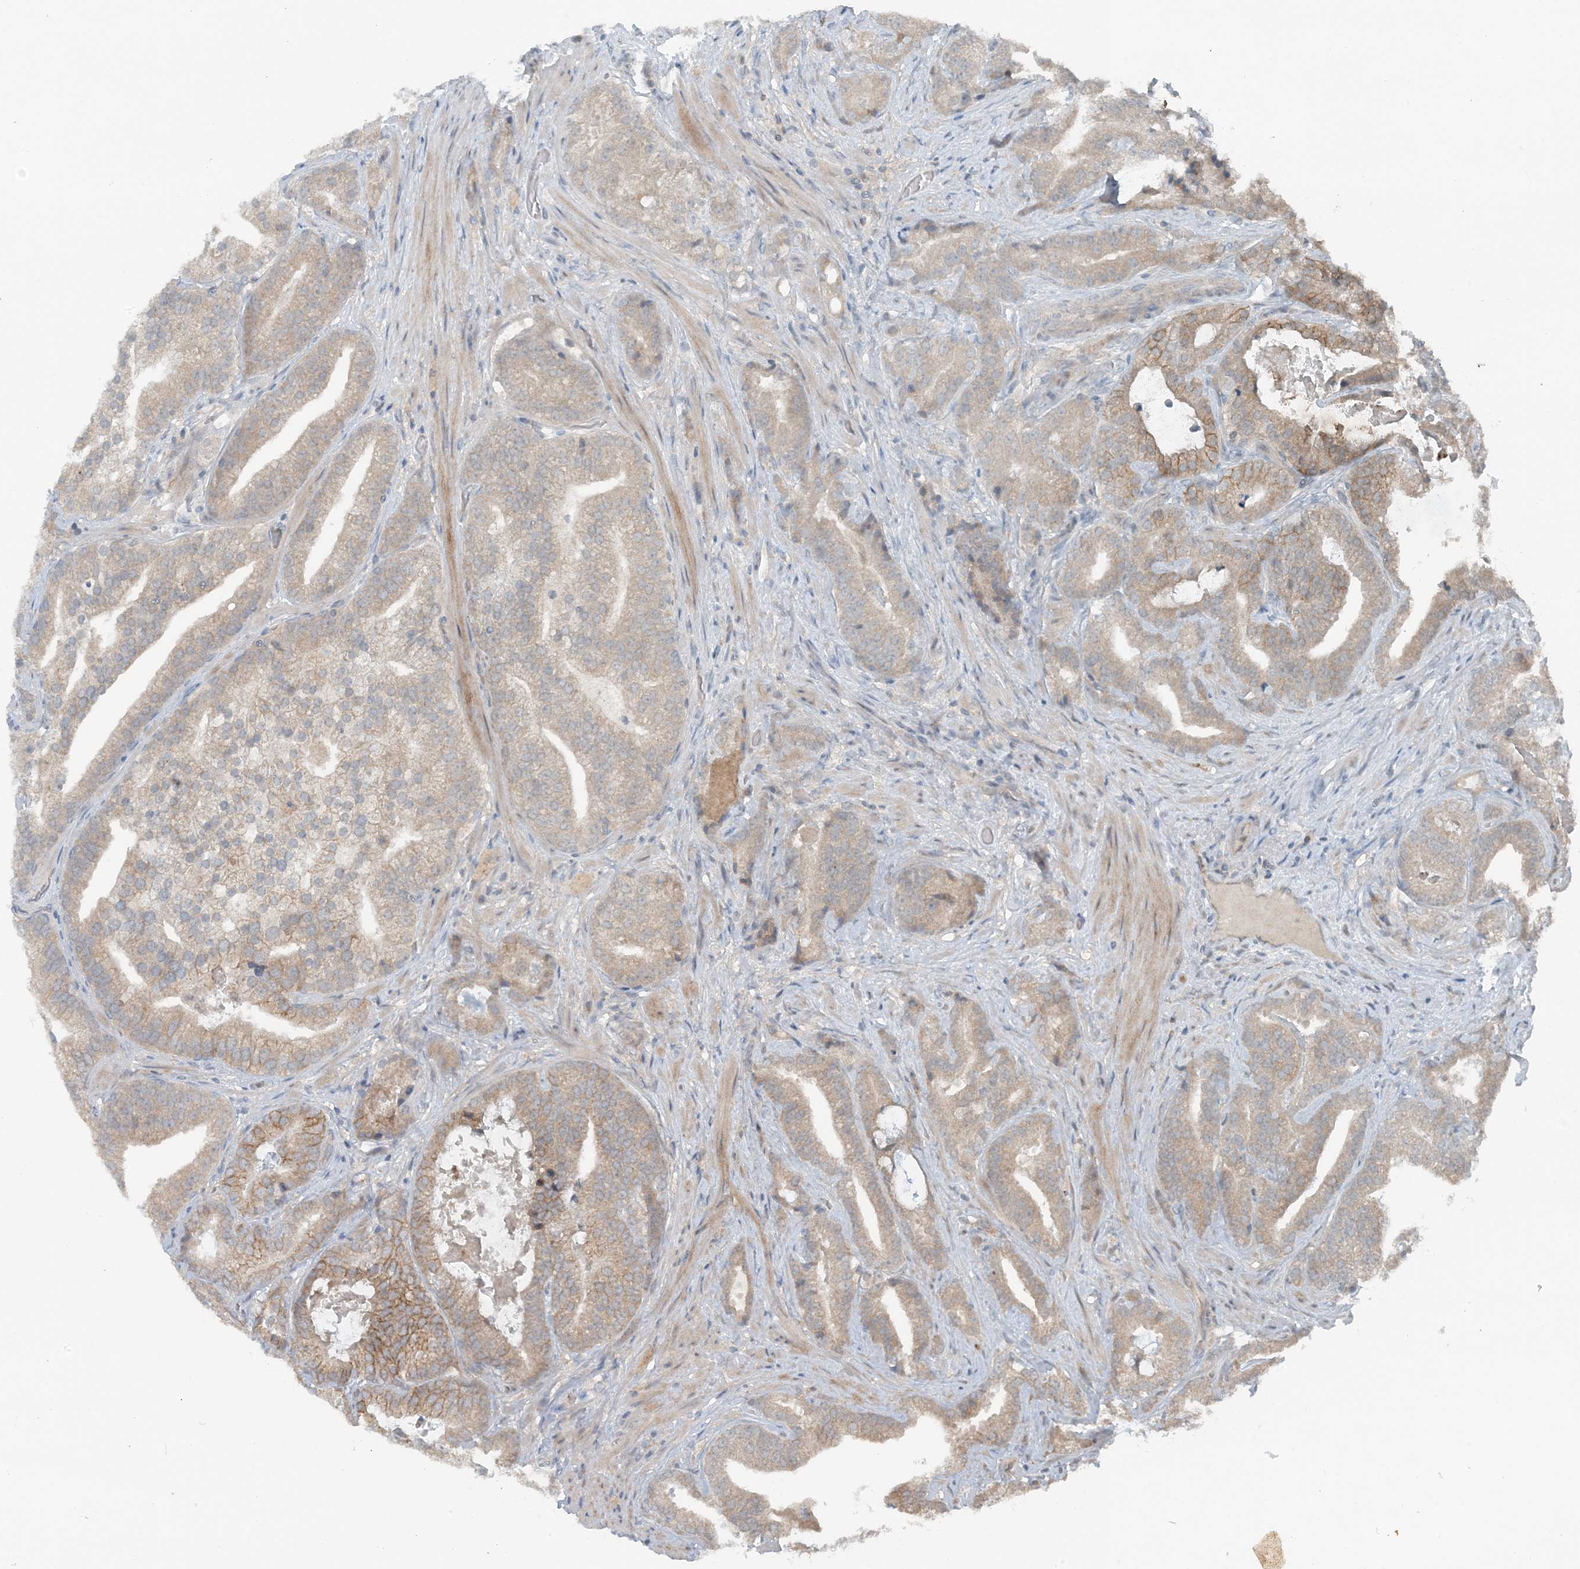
{"staining": {"intensity": "weak", "quantity": ">75%", "location": "cytoplasmic/membranous"}, "tissue": "prostate cancer", "cell_type": "Tumor cells", "image_type": "cancer", "snomed": [{"axis": "morphology", "description": "Adenocarcinoma, Low grade"}, {"axis": "topography", "description": "Prostate"}], "caption": "A brown stain highlights weak cytoplasmic/membranous expression of a protein in human adenocarcinoma (low-grade) (prostate) tumor cells.", "gene": "MITD1", "patient": {"sex": "male", "age": 67}}